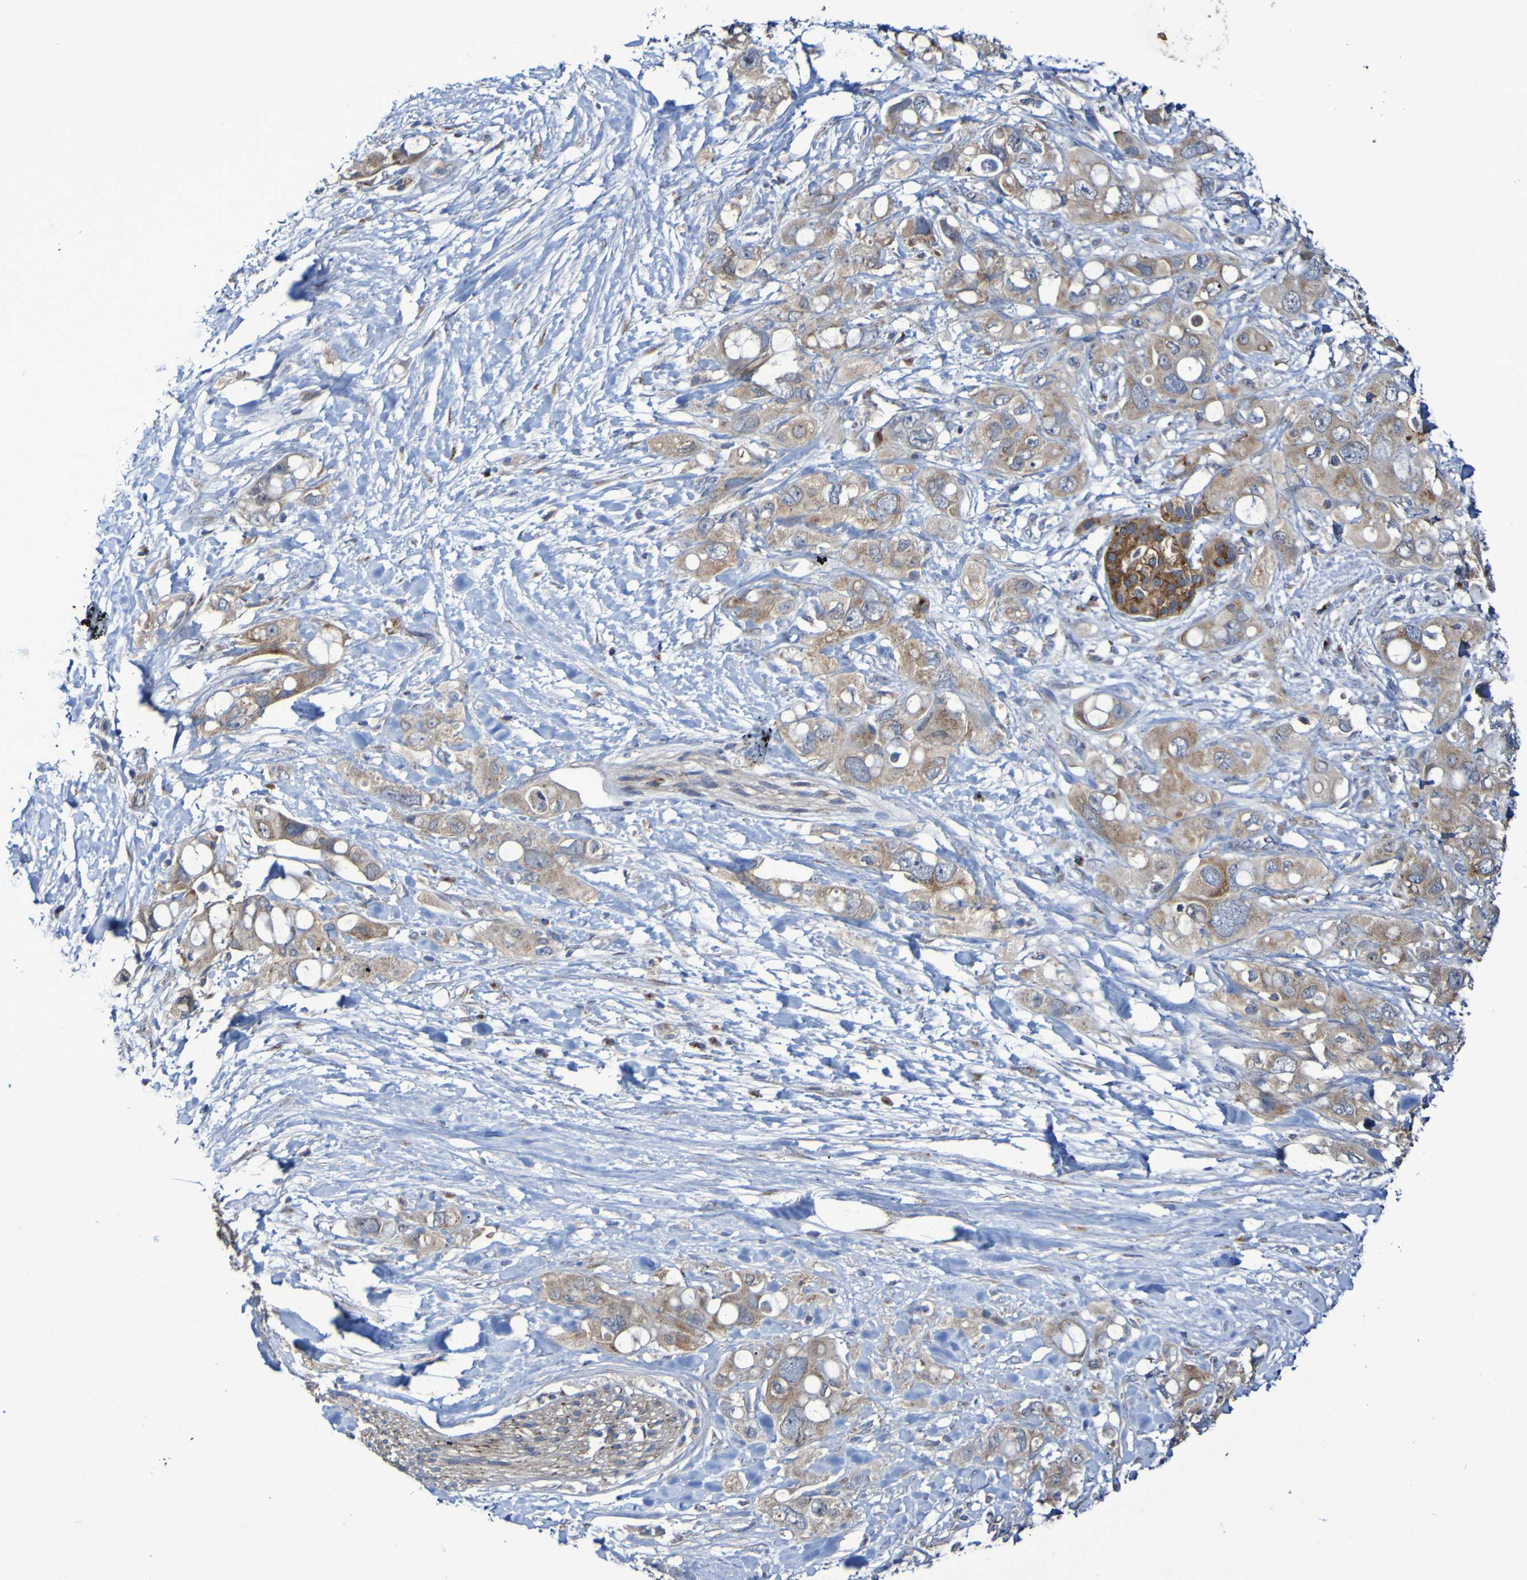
{"staining": {"intensity": "moderate", "quantity": ">75%", "location": "cytoplasmic/membranous"}, "tissue": "pancreatic cancer", "cell_type": "Tumor cells", "image_type": "cancer", "snomed": [{"axis": "morphology", "description": "Adenocarcinoma, NOS"}, {"axis": "topography", "description": "Pancreas"}], "caption": "Human pancreatic cancer (adenocarcinoma) stained with a brown dye displays moderate cytoplasmic/membranous positive positivity in about >75% of tumor cells.", "gene": "LMBRD2", "patient": {"sex": "female", "age": 56}}